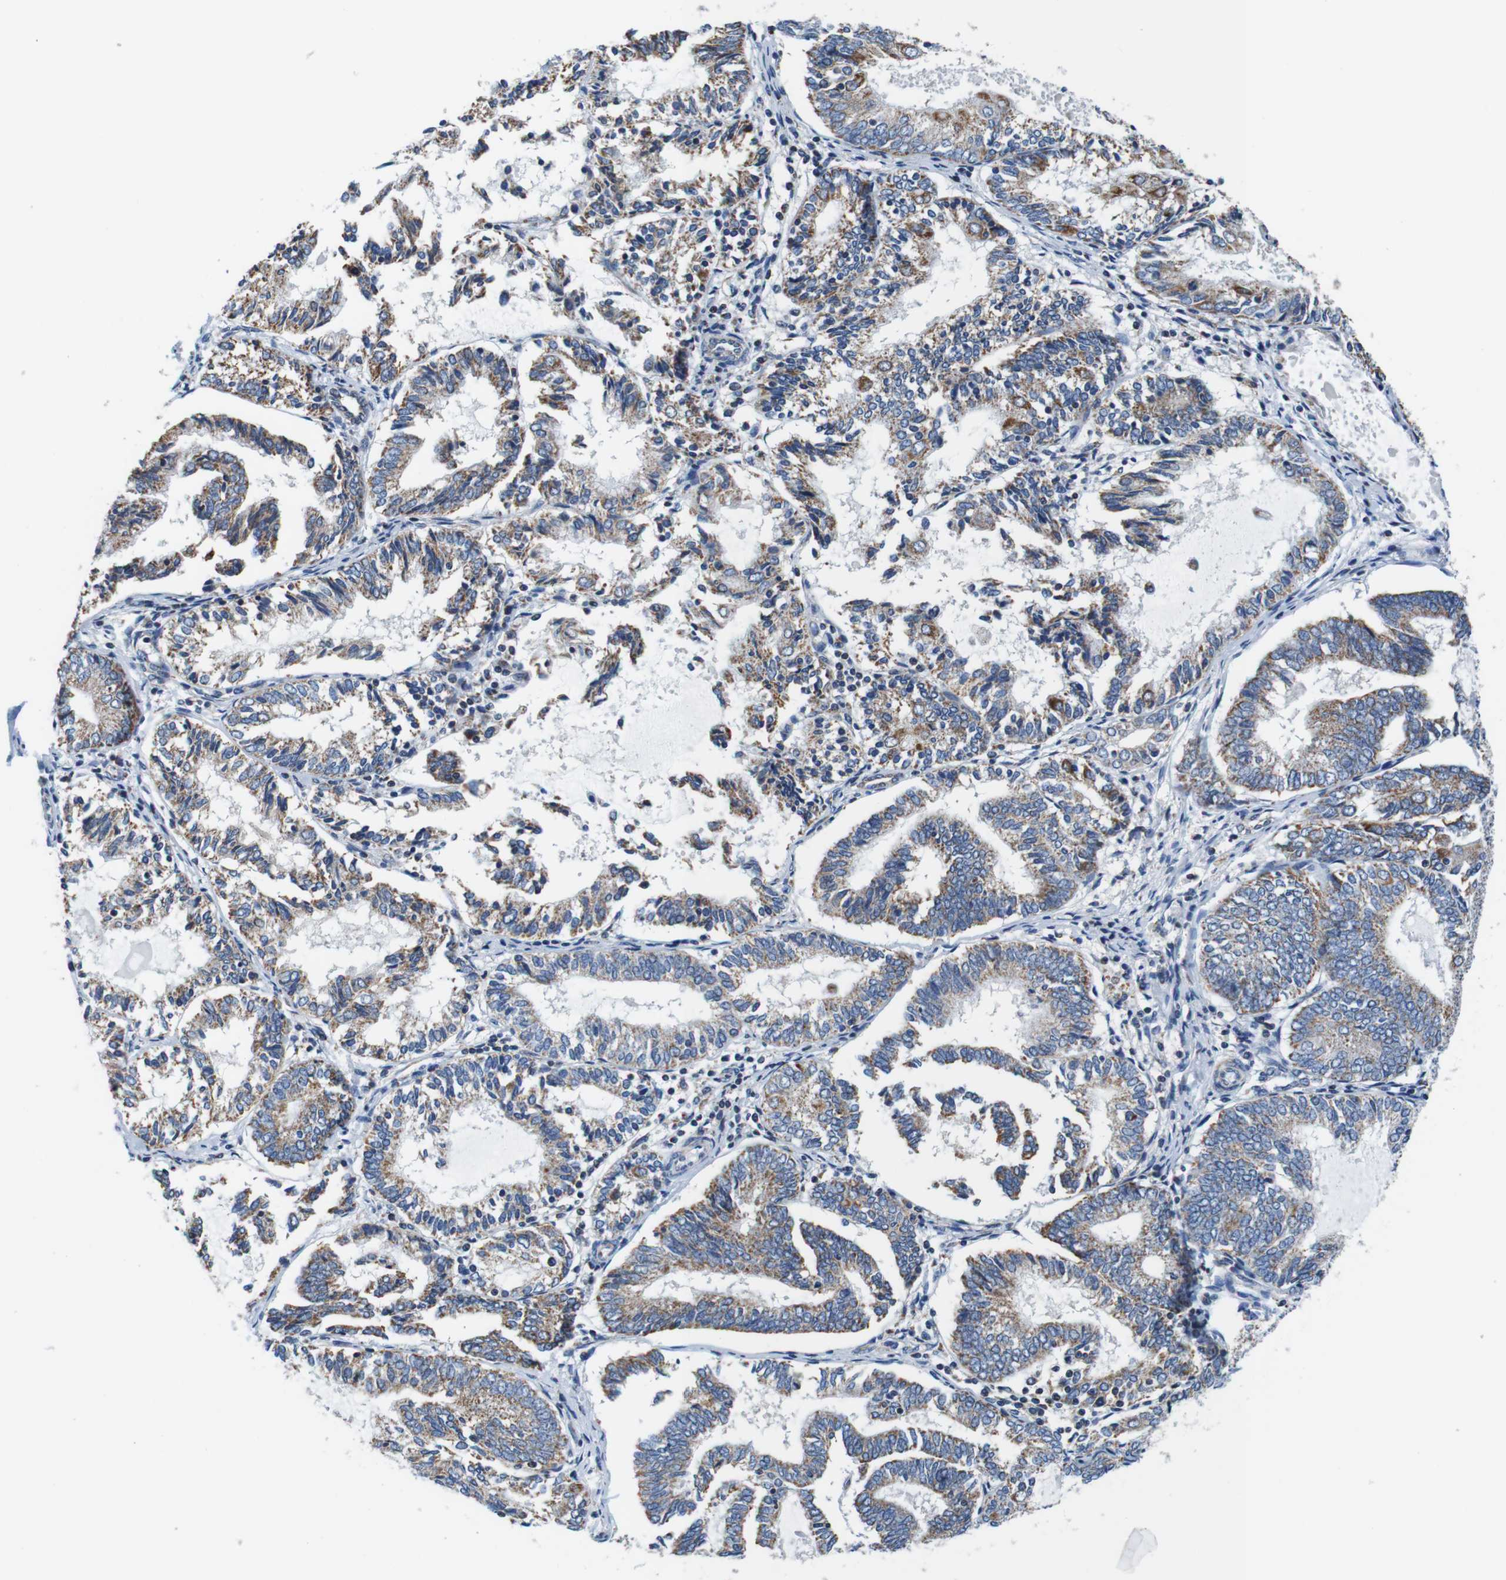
{"staining": {"intensity": "moderate", "quantity": "25%-75%", "location": "cytoplasmic/membranous"}, "tissue": "endometrial cancer", "cell_type": "Tumor cells", "image_type": "cancer", "snomed": [{"axis": "morphology", "description": "Adenocarcinoma, NOS"}, {"axis": "topography", "description": "Endometrium"}], "caption": "Immunohistochemical staining of endometrial cancer (adenocarcinoma) reveals medium levels of moderate cytoplasmic/membranous staining in approximately 25%-75% of tumor cells. (DAB (3,3'-diaminobenzidine) IHC with brightfield microscopy, high magnification).", "gene": "LRP4", "patient": {"sex": "female", "age": 81}}